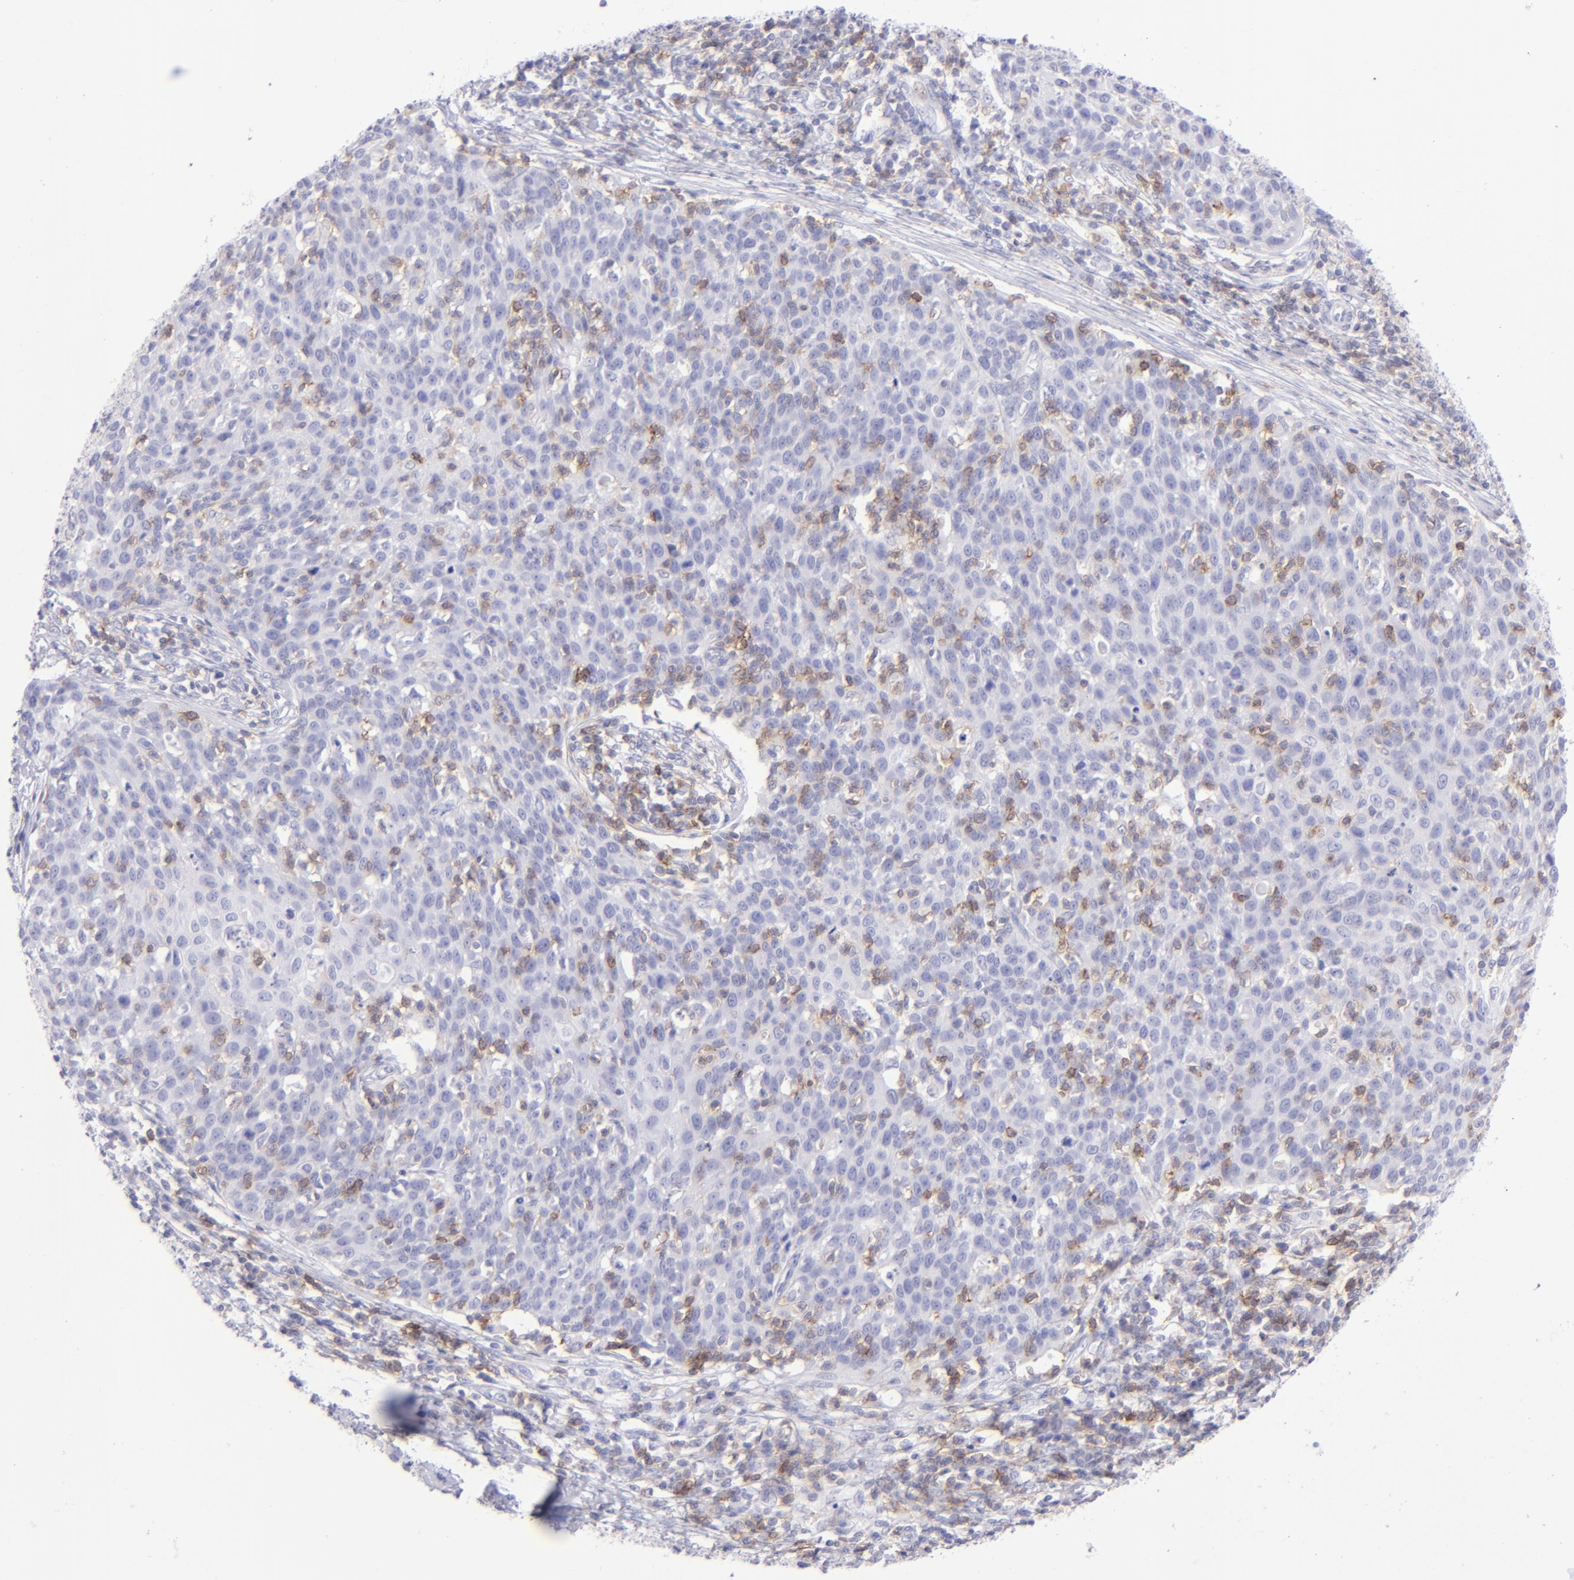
{"staining": {"intensity": "negative", "quantity": "none", "location": "none"}, "tissue": "cervical cancer", "cell_type": "Tumor cells", "image_type": "cancer", "snomed": [{"axis": "morphology", "description": "Squamous cell carcinoma, NOS"}, {"axis": "topography", "description": "Cervix"}], "caption": "This is an immunohistochemistry (IHC) image of squamous cell carcinoma (cervical). There is no staining in tumor cells.", "gene": "CD69", "patient": {"sex": "female", "age": 38}}